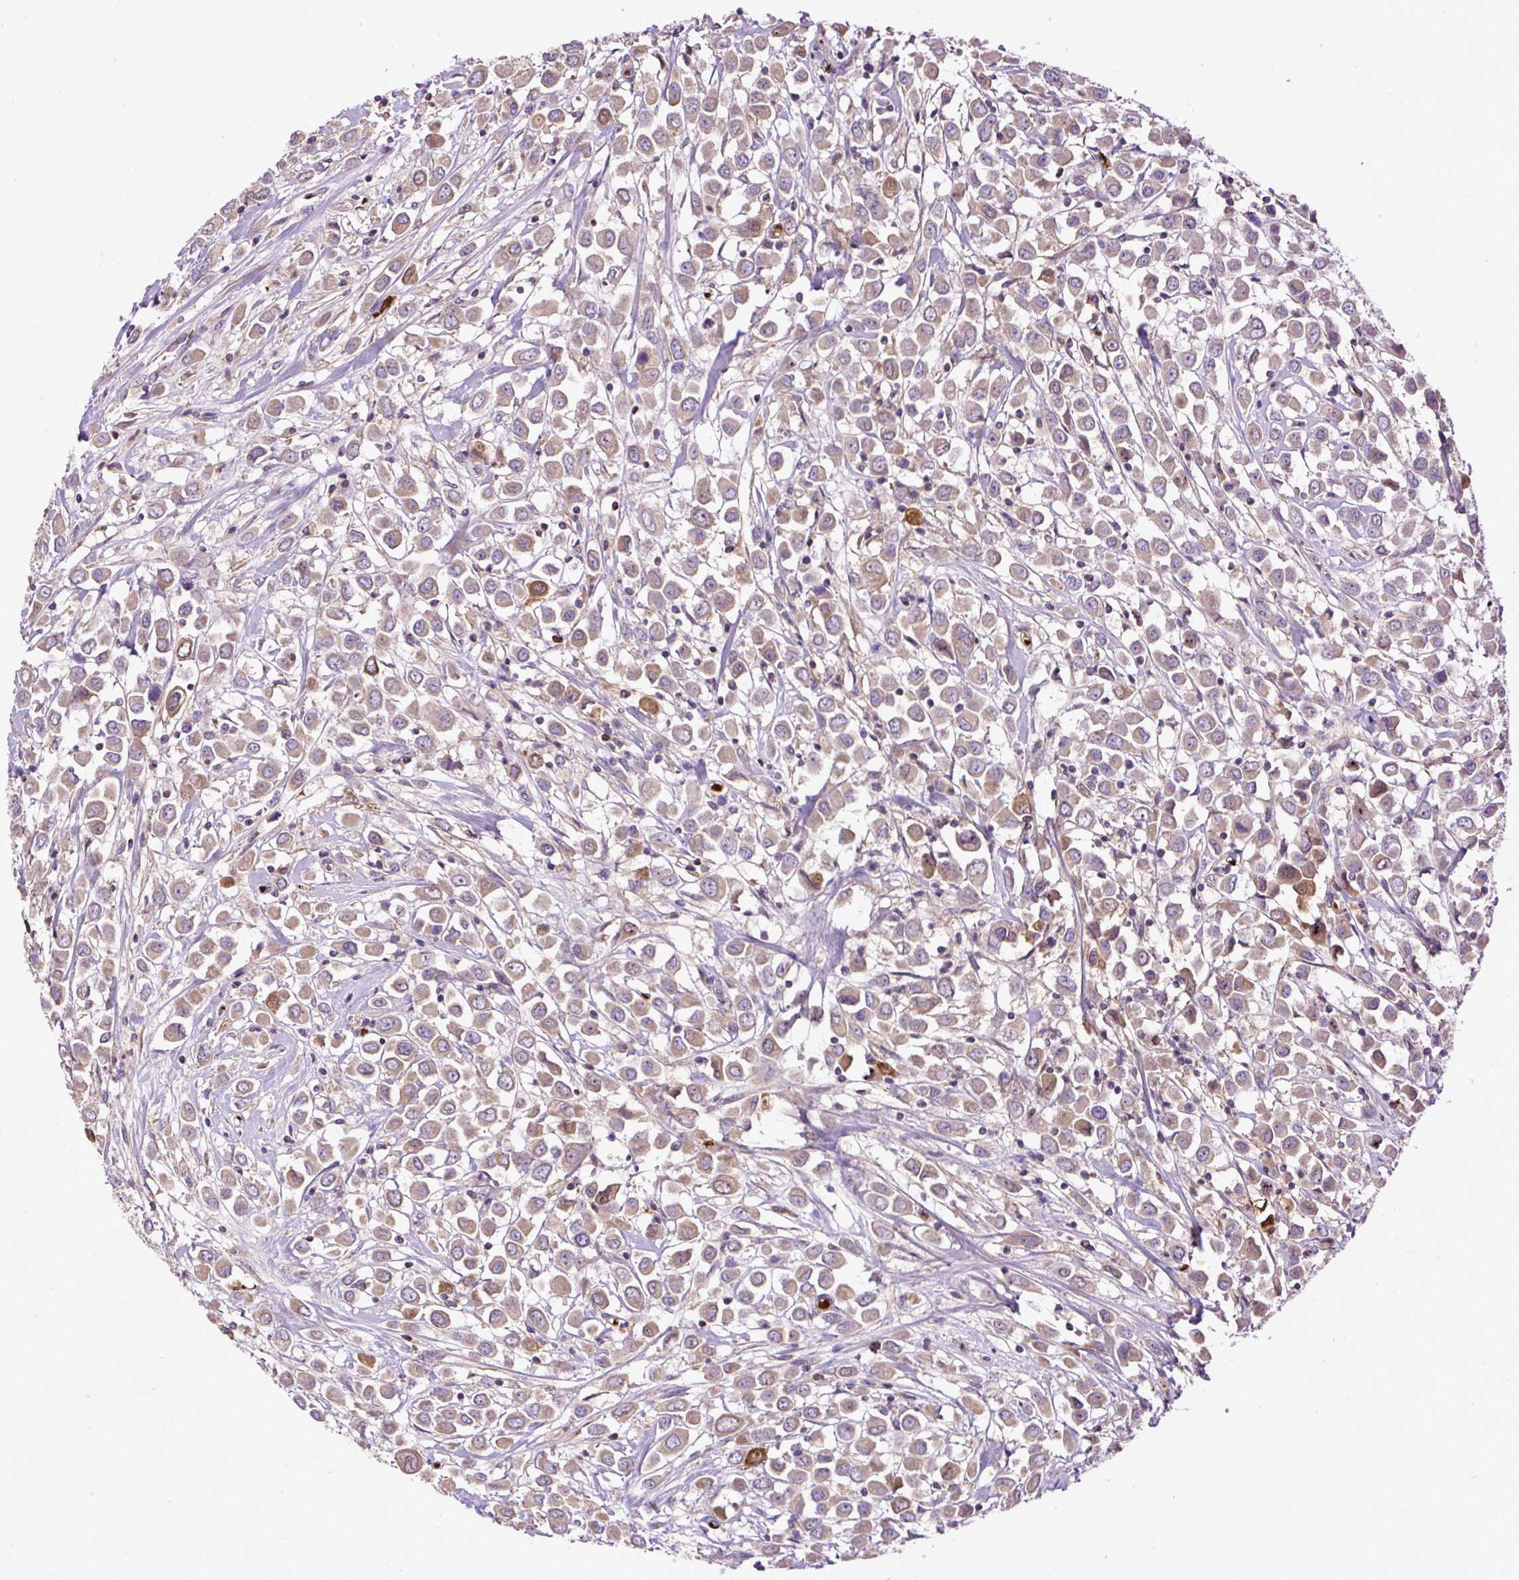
{"staining": {"intensity": "weak", "quantity": ">75%", "location": "cytoplasmic/membranous"}, "tissue": "breast cancer", "cell_type": "Tumor cells", "image_type": "cancer", "snomed": [{"axis": "morphology", "description": "Duct carcinoma"}, {"axis": "topography", "description": "Breast"}], "caption": "Immunohistochemical staining of human breast intraductal carcinoma demonstrates weak cytoplasmic/membranous protein expression in approximately >75% of tumor cells.", "gene": "CXCL13", "patient": {"sex": "female", "age": 61}}